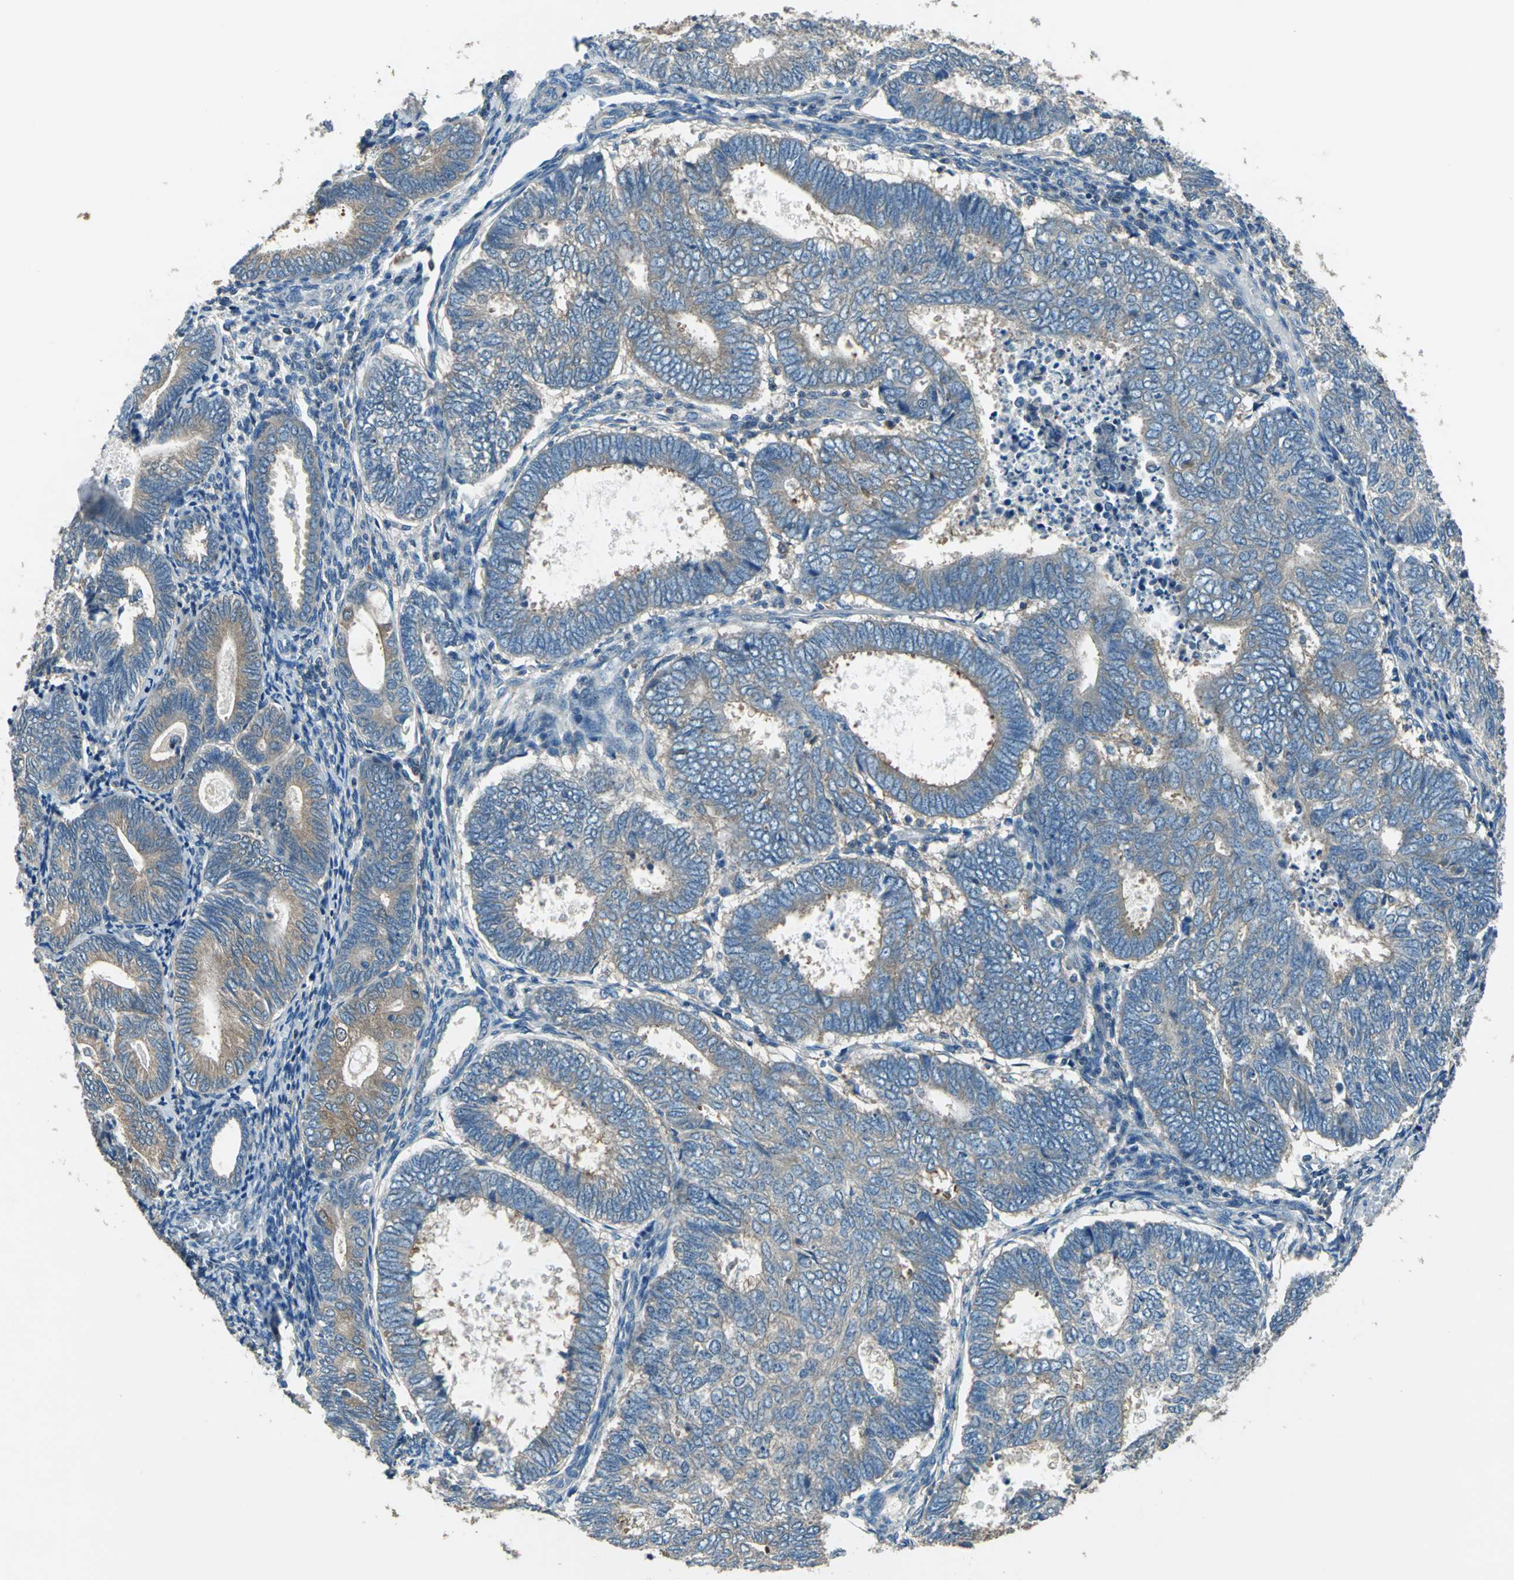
{"staining": {"intensity": "weak", "quantity": "<25%", "location": "cytoplasmic/membranous"}, "tissue": "endometrial cancer", "cell_type": "Tumor cells", "image_type": "cancer", "snomed": [{"axis": "morphology", "description": "Adenocarcinoma, NOS"}, {"axis": "topography", "description": "Uterus"}], "caption": "The immunohistochemistry micrograph has no significant positivity in tumor cells of endometrial cancer tissue.", "gene": "PRKCA", "patient": {"sex": "female", "age": 60}}